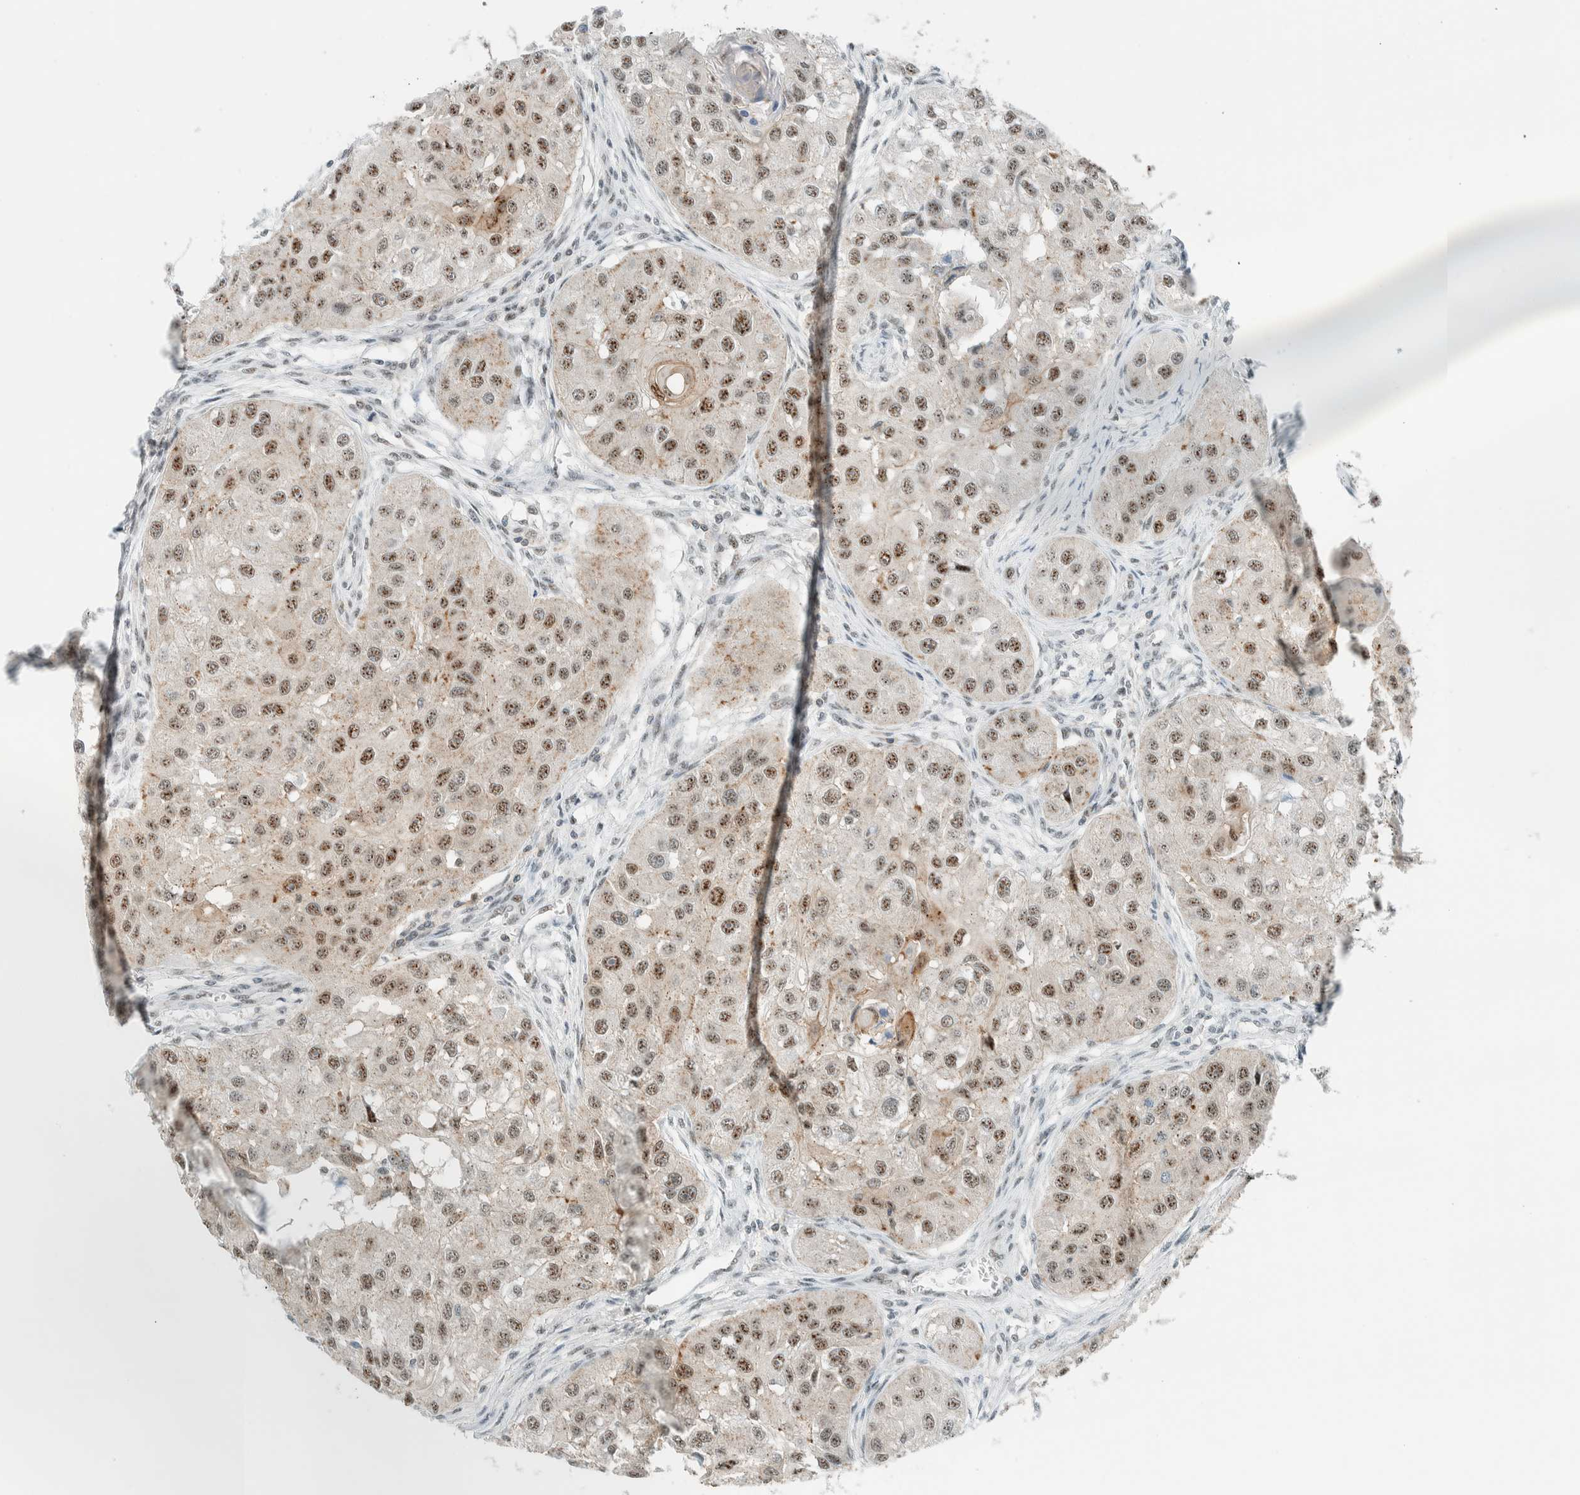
{"staining": {"intensity": "moderate", "quantity": ">75%", "location": "nuclear"}, "tissue": "head and neck cancer", "cell_type": "Tumor cells", "image_type": "cancer", "snomed": [{"axis": "morphology", "description": "Normal tissue, NOS"}, {"axis": "morphology", "description": "Squamous cell carcinoma, NOS"}, {"axis": "topography", "description": "Skeletal muscle"}, {"axis": "topography", "description": "Head-Neck"}], "caption": "Head and neck cancer stained for a protein (brown) reveals moderate nuclear positive staining in about >75% of tumor cells.", "gene": "CYSRT1", "patient": {"sex": "male", "age": 51}}